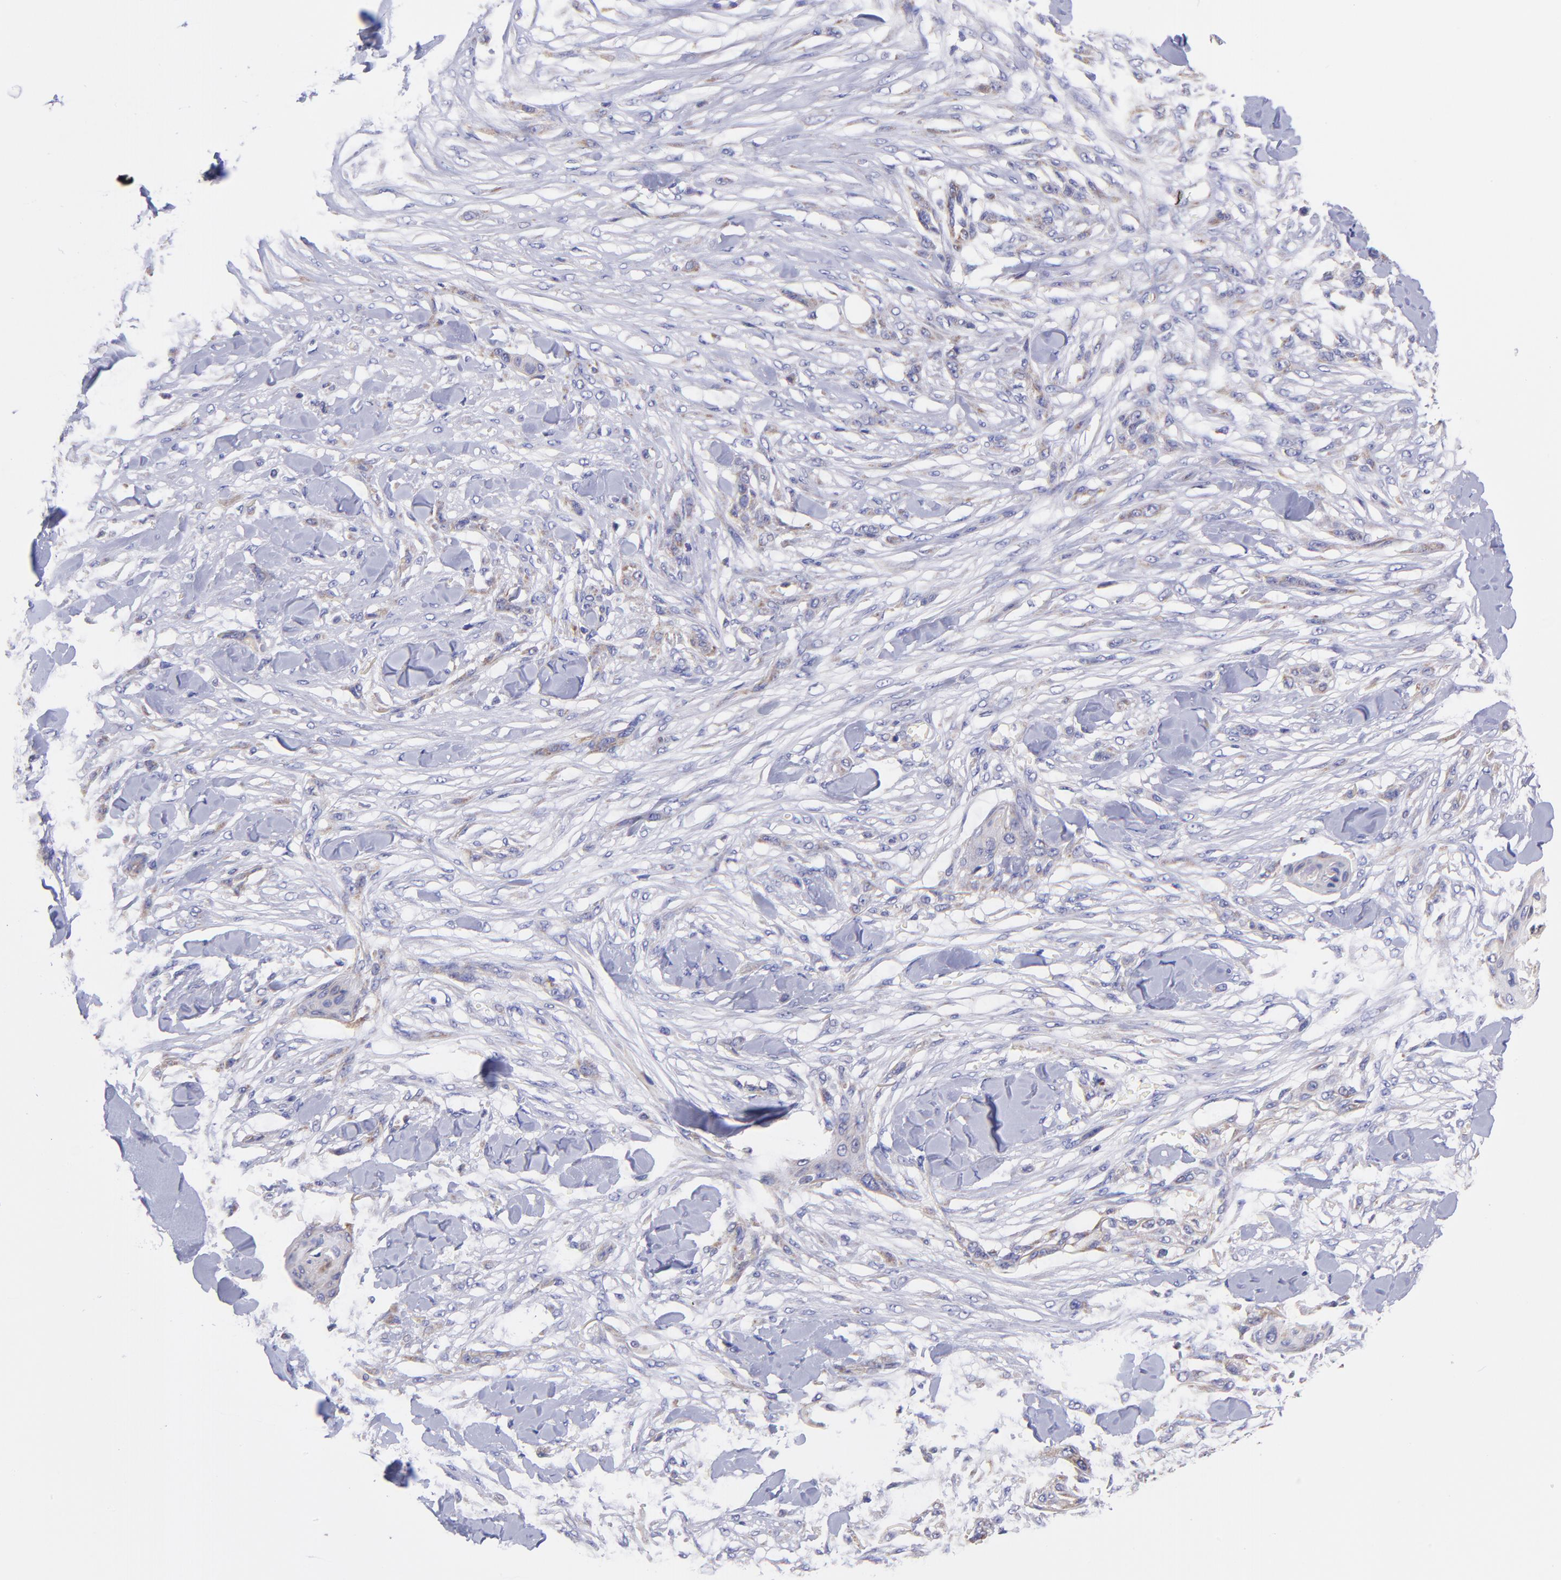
{"staining": {"intensity": "weak", "quantity": "<25%", "location": "cytoplasmic/membranous"}, "tissue": "skin cancer", "cell_type": "Tumor cells", "image_type": "cancer", "snomed": [{"axis": "morphology", "description": "Squamous cell carcinoma, NOS"}, {"axis": "topography", "description": "Skin"}], "caption": "An image of human squamous cell carcinoma (skin) is negative for staining in tumor cells.", "gene": "NDUFB7", "patient": {"sex": "female", "age": 59}}